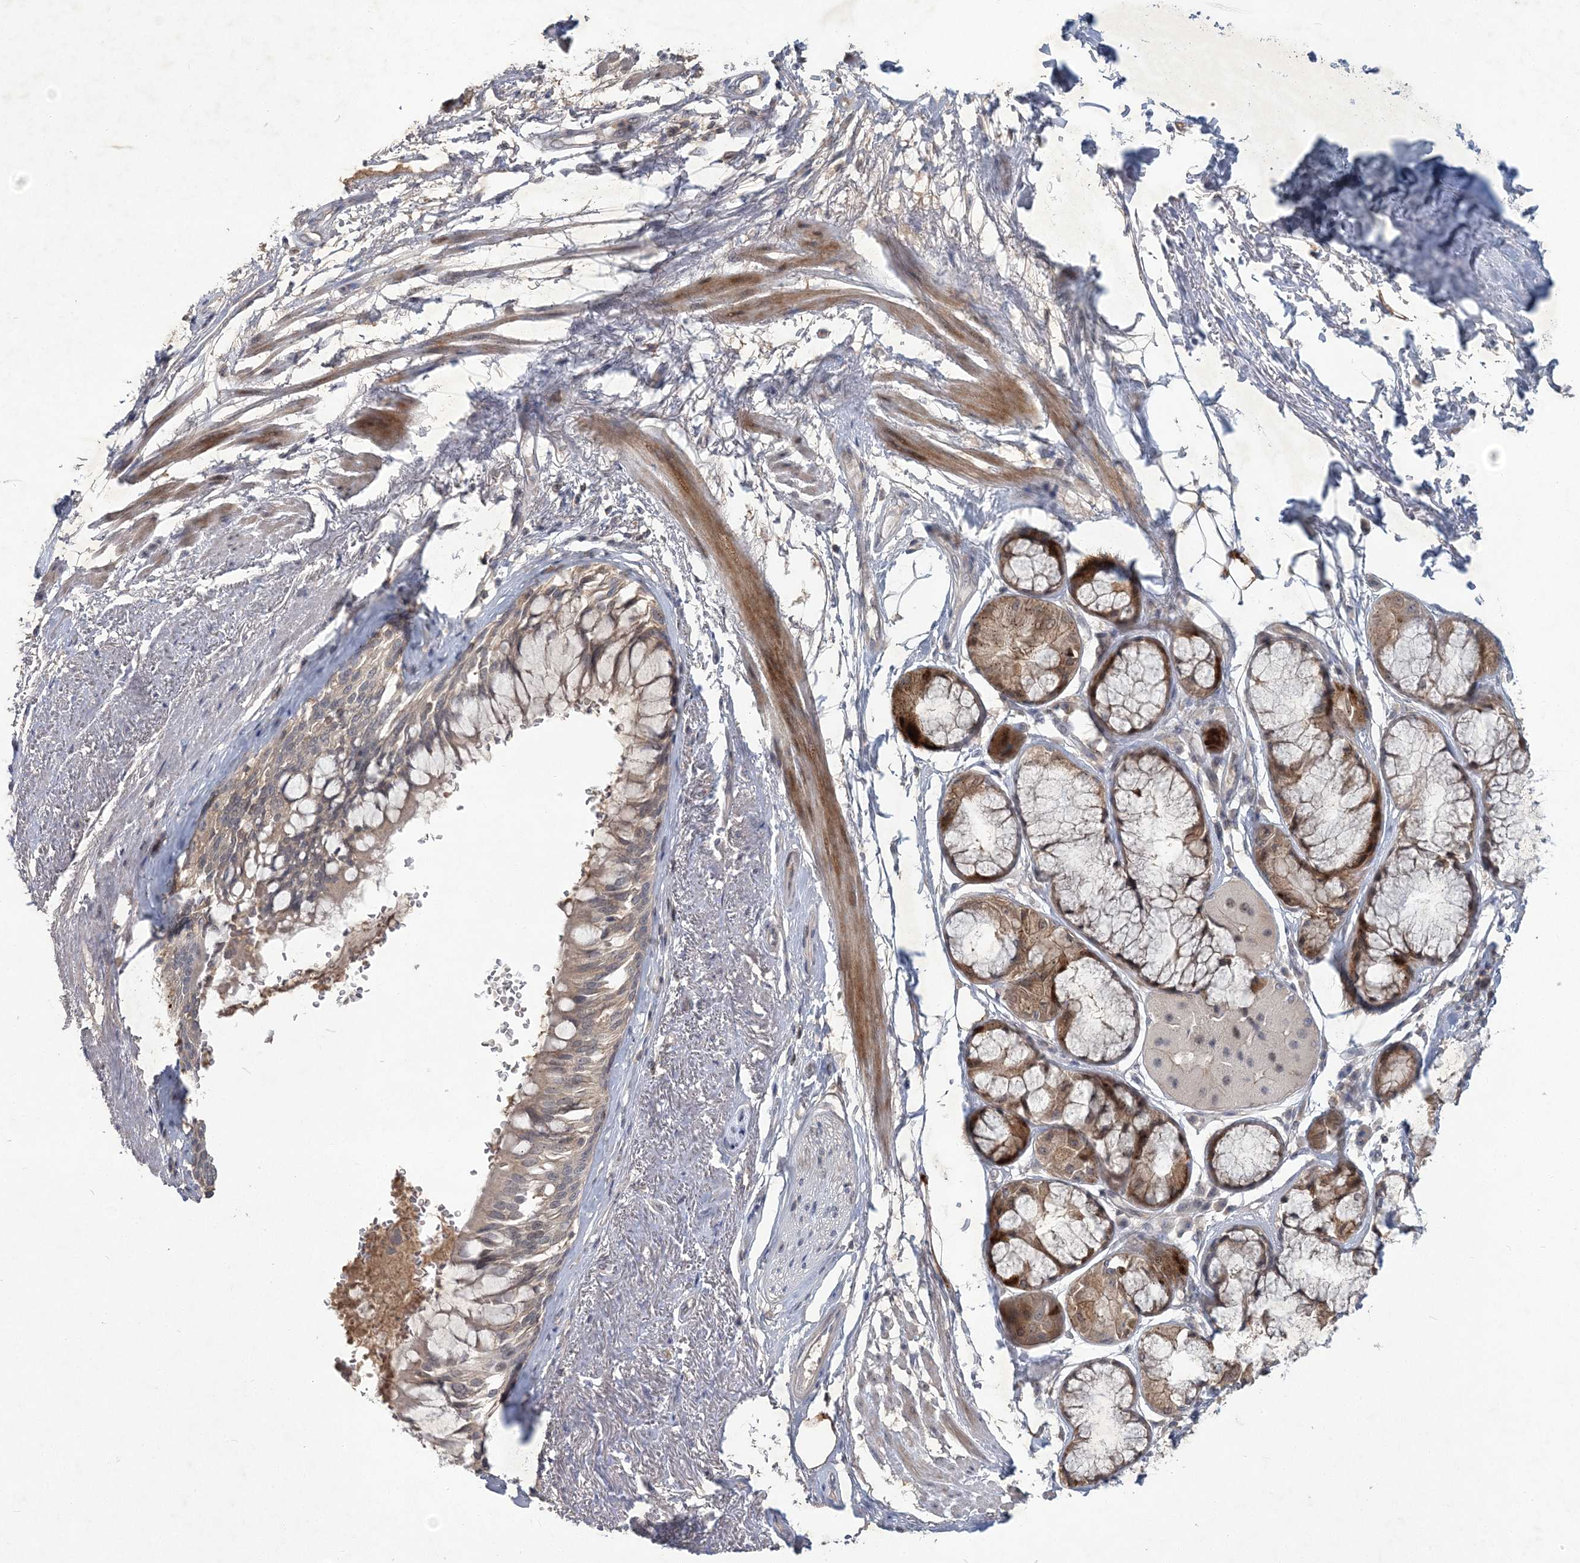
{"staining": {"intensity": "negative", "quantity": "none", "location": "none"}, "tissue": "adipose tissue", "cell_type": "Adipocytes", "image_type": "normal", "snomed": [{"axis": "morphology", "description": "Normal tissue, NOS"}, {"axis": "topography", "description": "Bronchus"}], "caption": "The micrograph shows no significant expression in adipocytes of adipose tissue. (Immunohistochemistry (ihc), brightfield microscopy, high magnification).", "gene": "RNF25", "patient": {"sex": "male", "age": 66}}